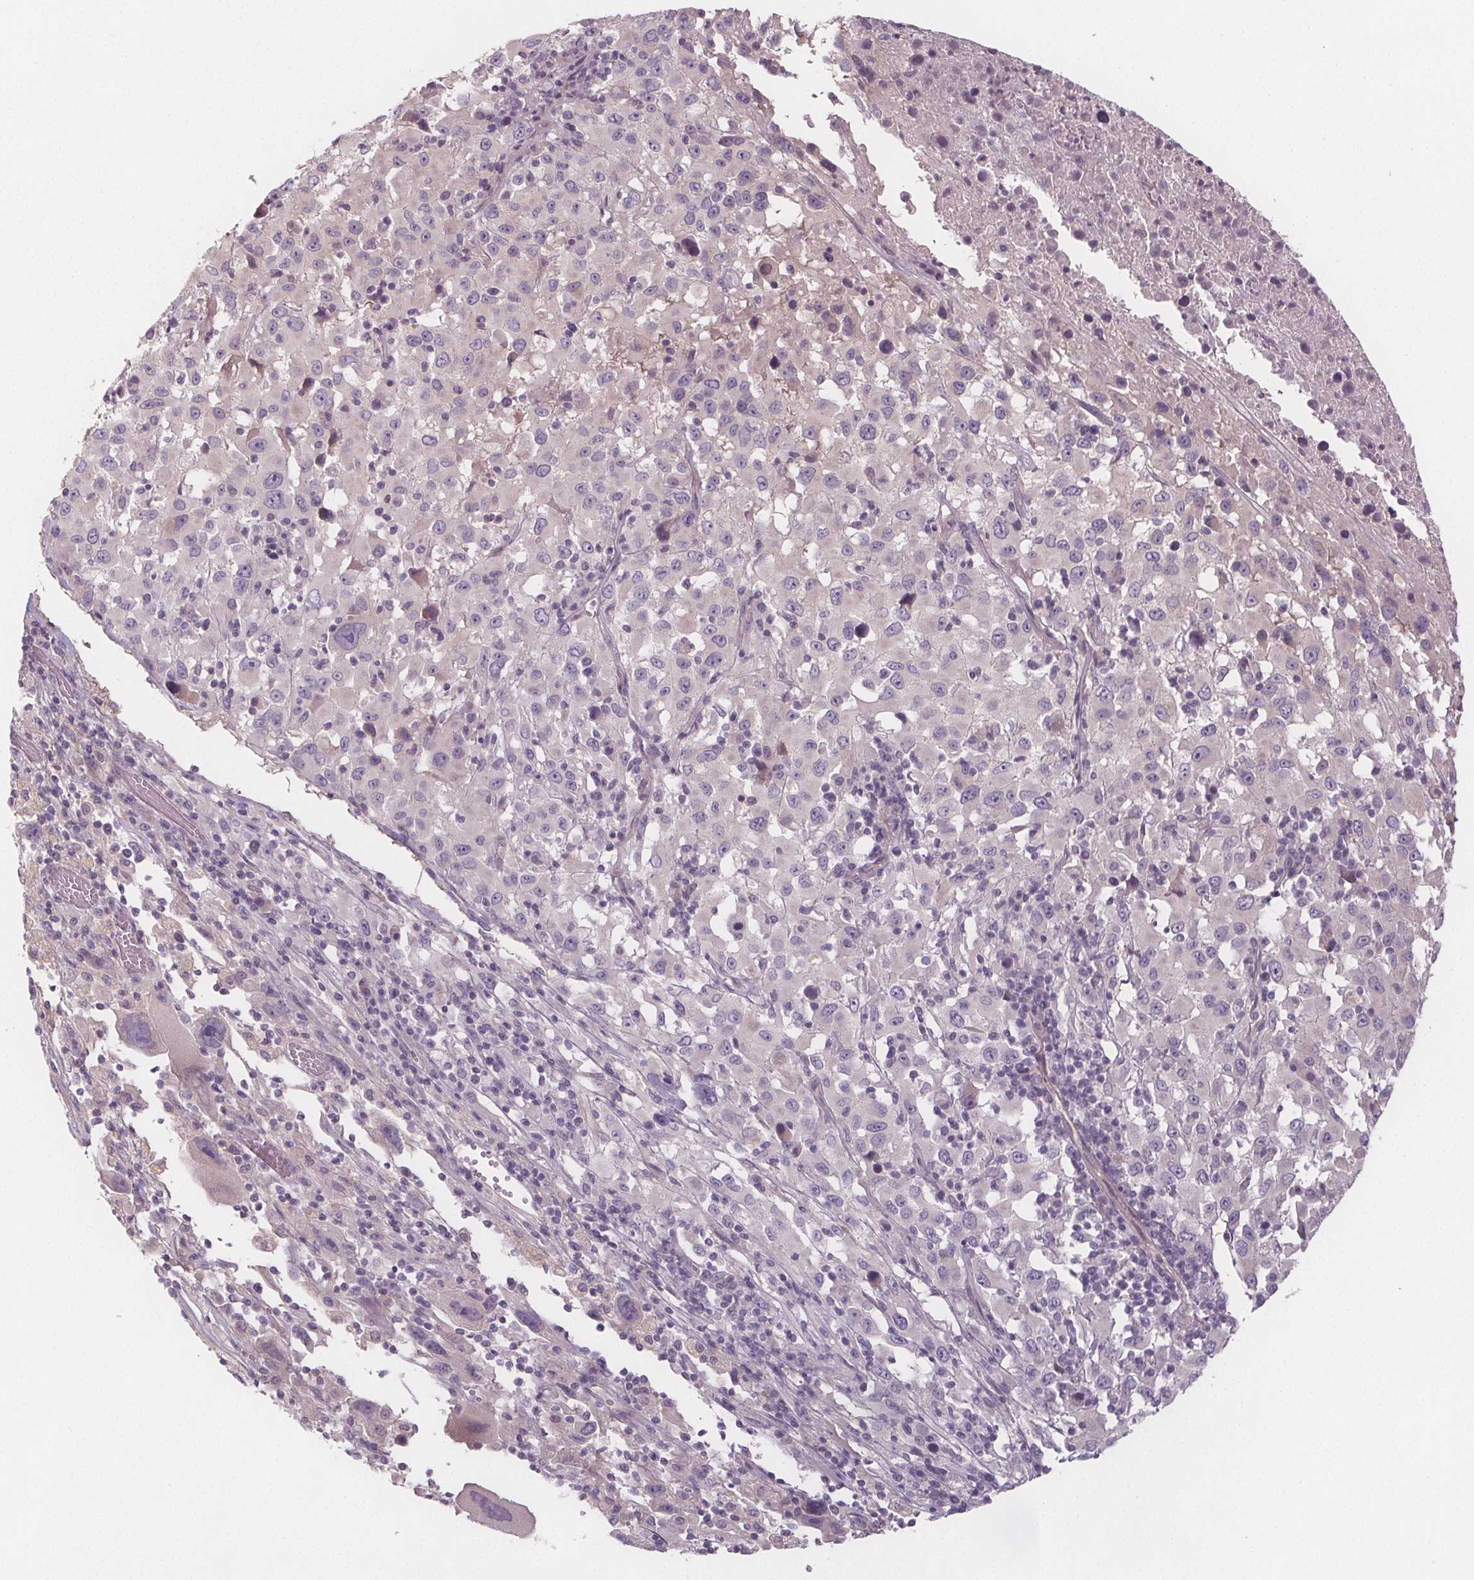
{"staining": {"intensity": "negative", "quantity": "none", "location": "none"}, "tissue": "melanoma", "cell_type": "Tumor cells", "image_type": "cancer", "snomed": [{"axis": "morphology", "description": "Malignant melanoma, Metastatic site"}, {"axis": "topography", "description": "Soft tissue"}], "caption": "Immunohistochemistry (IHC) of human malignant melanoma (metastatic site) reveals no positivity in tumor cells.", "gene": "VNN1", "patient": {"sex": "male", "age": 50}}